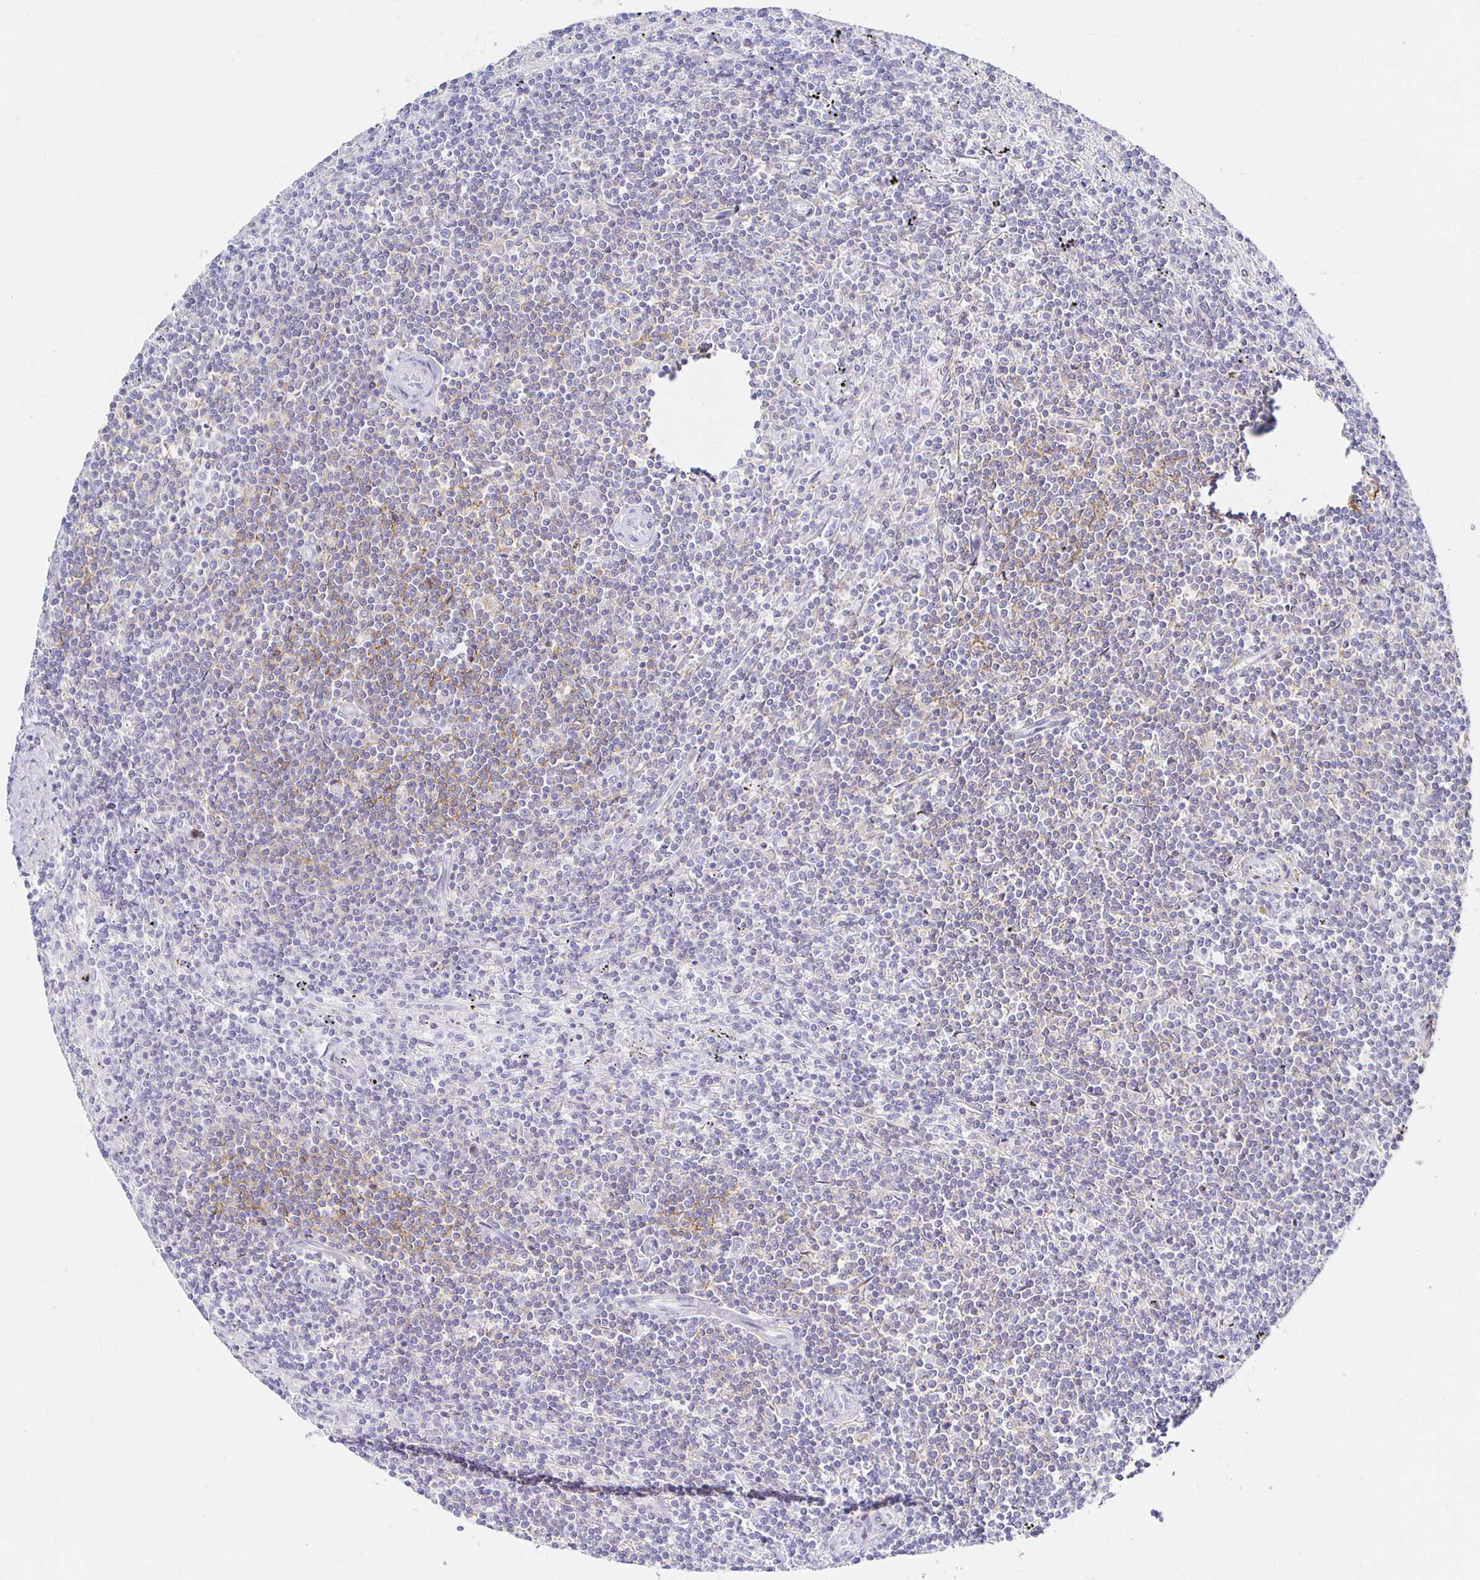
{"staining": {"intensity": "weak", "quantity": "<25%", "location": "cytoplasmic/membranous"}, "tissue": "lymphoma", "cell_type": "Tumor cells", "image_type": "cancer", "snomed": [{"axis": "morphology", "description": "Malignant lymphoma, non-Hodgkin's type, Low grade"}, {"axis": "topography", "description": "Spleen"}], "caption": "Malignant lymphoma, non-Hodgkin's type (low-grade) stained for a protein using immunohistochemistry (IHC) displays no staining tumor cells.", "gene": "CR2", "patient": {"sex": "male", "age": 76}}